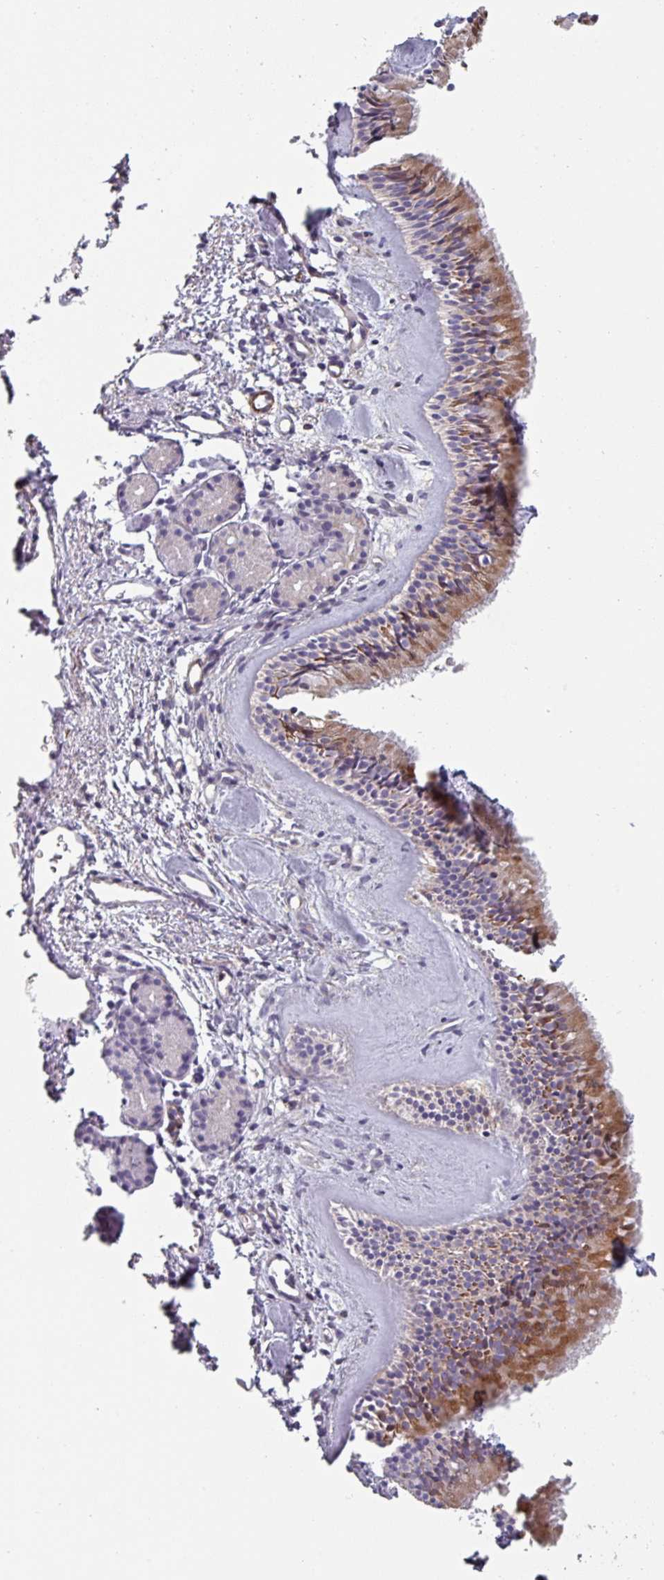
{"staining": {"intensity": "moderate", "quantity": "25%-75%", "location": "cytoplasmic/membranous"}, "tissue": "nasopharynx", "cell_type": "Respiratory epithelial cells", "image_type": "normal", "snomed": [{"axis": "morphology", "description": "Normal tissue, NOS"}, {"axis": "topography", "description": "Nasopharynx"}], "caption": "Benign nasopharynx was stained to show a protein in brown. There is medium levels of moderate cytoplasmic/membranous staining in approximately 25%-75% of respiratory epithelial cells. (DAB (3,3'-diaminobenzidine) IHC with brightfield microscopy, high magnification).", "gene": "GSTA1", "patient": {"sex": "male", "age": 82}}